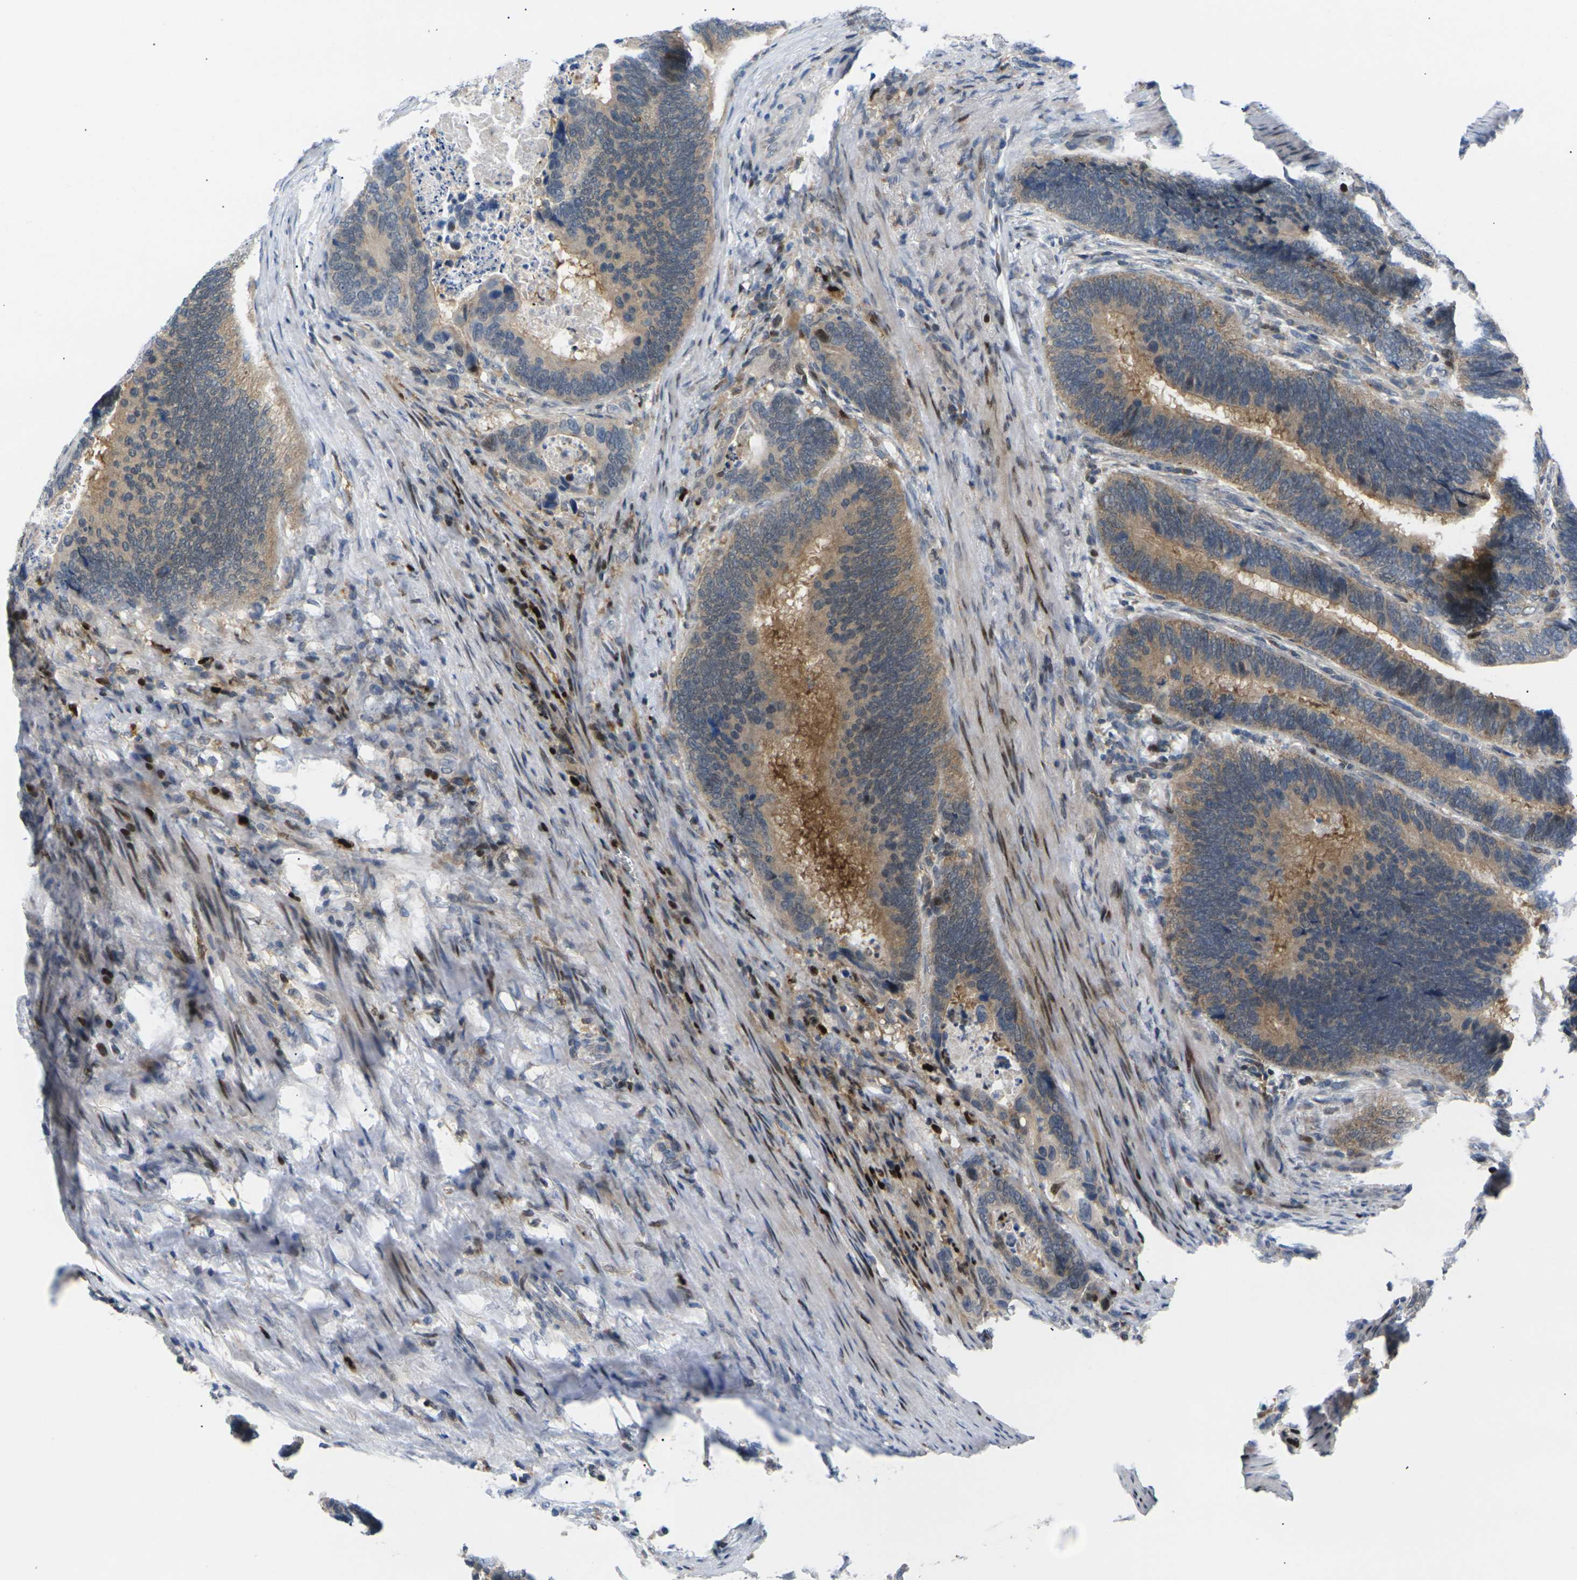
{"staining": {"intensity": "moderate", "quantity": ">75%", "location": "cytoplasmic/membranous"}, "tissue": "colorectal cancer", "cell_type": "Tumor cells", "image_type": "cancer", "snomed": [{"axis": "morphology", "description": "Adenocarcinoma, NOS"}, {"axis": "topography", "description": "Colon"}], "caption": "Tumor cells show medium levels of moderate cytoplasmic/membranous positivity in approximately >75% of cells in colorectal adenocarcinoma. (IHC, brightfield microscopy, high magnification).", "gene": "RPS6KA3", "patient": {"sex": "male", "age": 72}}